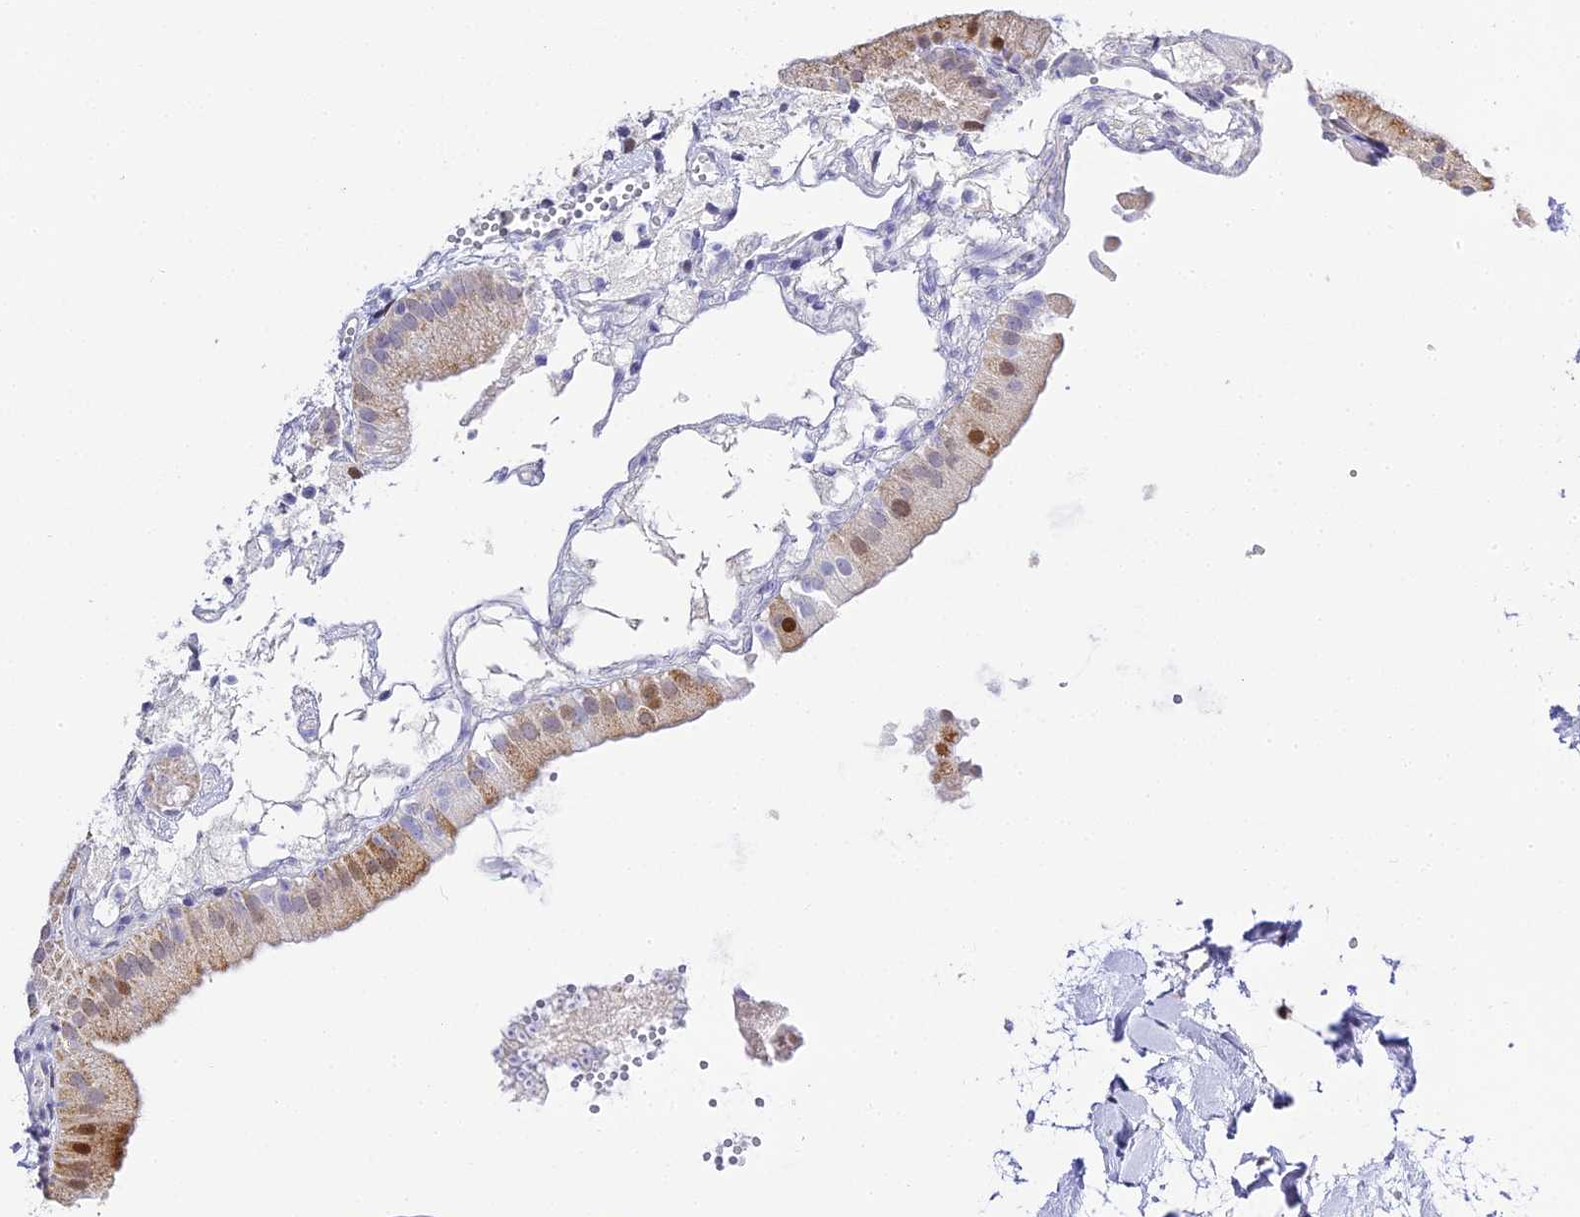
{"staining": {"intensity": "moderate", "quantity": "<25%", "location": "cytoplasmic/membranous,nuclear"}, "tissue": "gallbladder", "cell_type": "Glandular cells", "image_type": "normal", "snomed": [{"axis": "morphology", "description": "Normal tissue, NOS"}, {"axis": "topography", "description": "Gallbladder"}], "caption": "Approximately <25% of glandular cells in normal human gallbladder reveal moderate cytoplasmic/membranous,nuclear protein positivity as visualized by brown immunohistochemical staining.", "gene": "SERP1", "patient": {"sex": "male", "age": 55}}